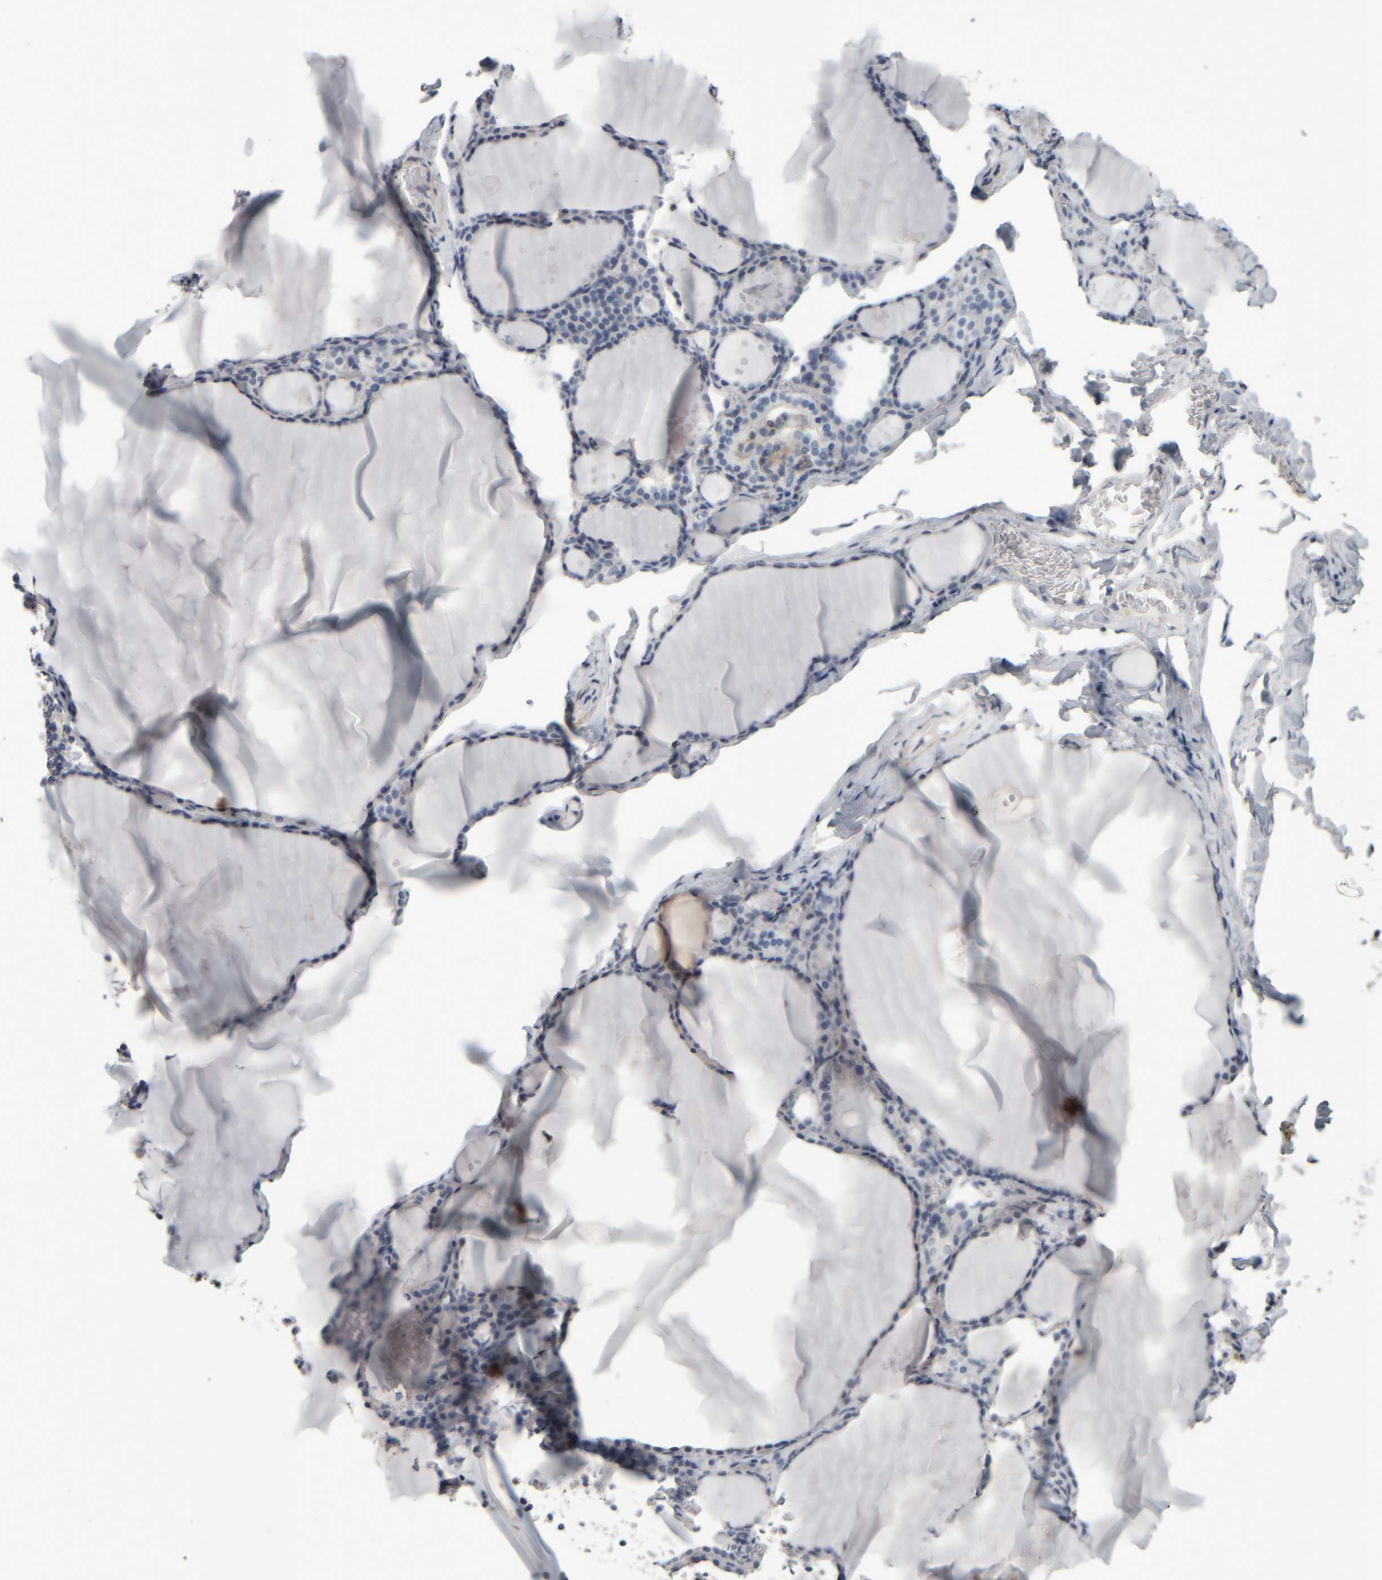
{"staining": {"intensity": "negative", "quantity": "none", "location": "none"}, "tissue": "thyroid gland", "cell_type": "Glandular cells", "image_type": "normal", "snomed": [{"axis": "morphology", "description": "Normal tissue, NOS"}, {"axis": "topography", "description": "Thyroid gland"}], "caption": "DAB (3,3'-diaminobenzidine) immunohistochemical staining of benign thyroid gland demonstrates no significant staining in glandular cells.", "gene": "CAVIN4", "patient": {"sex": "male", "age": 56}}